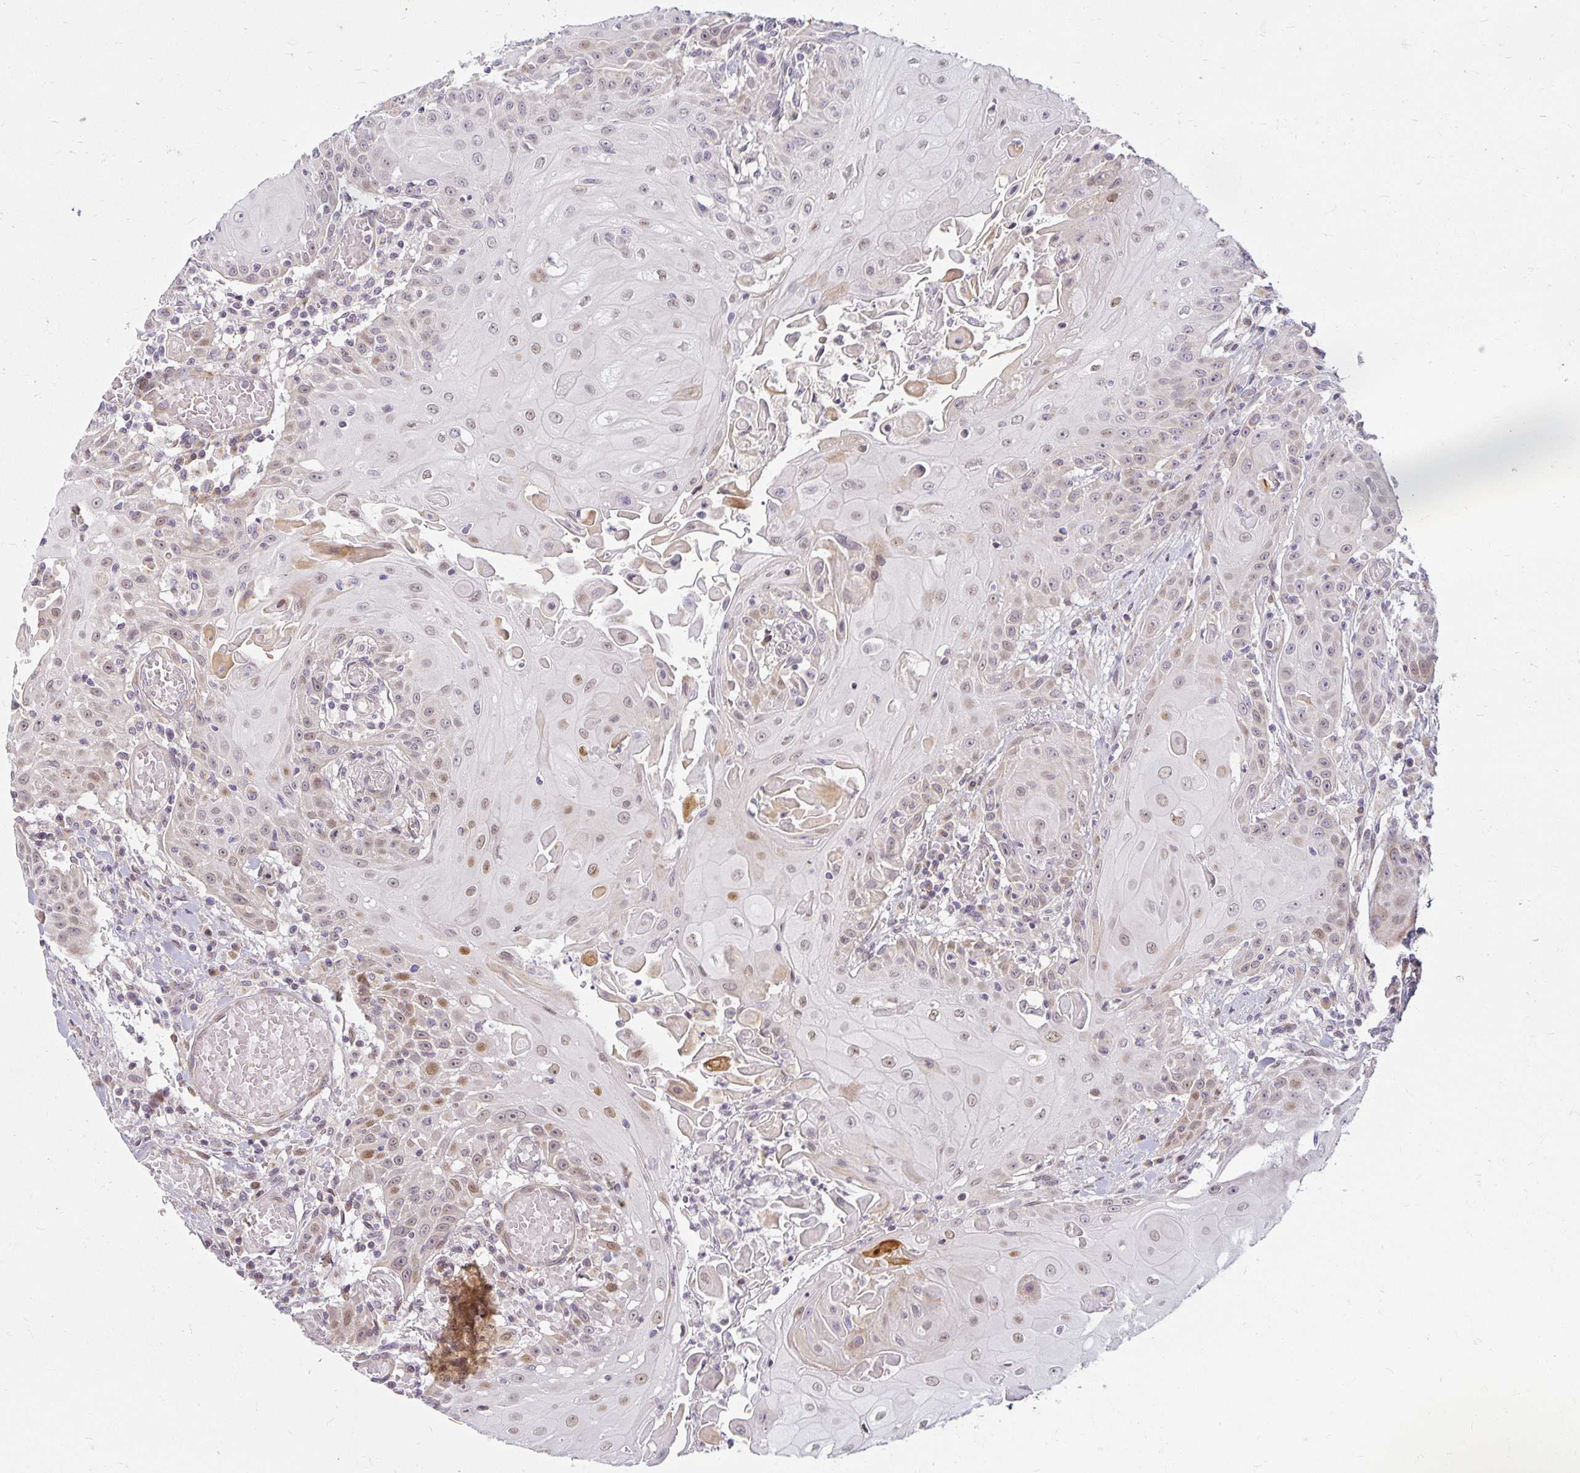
{"staining": {"intensity": "weak", "quantity": "25%-75%", "location": "nuclear"}, "tissue": "head and neck cancer", "cell_type": "Tumor cells", "image_type": "cancer", "snomed": [{"axis": "morphology", "description": "Normal tissue, NOS"}, {"axis": "morphology", "description": "Squamous cell carcinoma, NOS"}, {"axis": "topography", "description": "Oral tissue"}, {"axis": "topography", "description": "Head-Neck"}], "caption": "A photomicrograph of squamous cell carcinoma (head and neck) stained for a protein displays weak nuclear brown staining in tumor cells.", "gene": "EHF", "patient": {"sex": "female", "age": 55}}